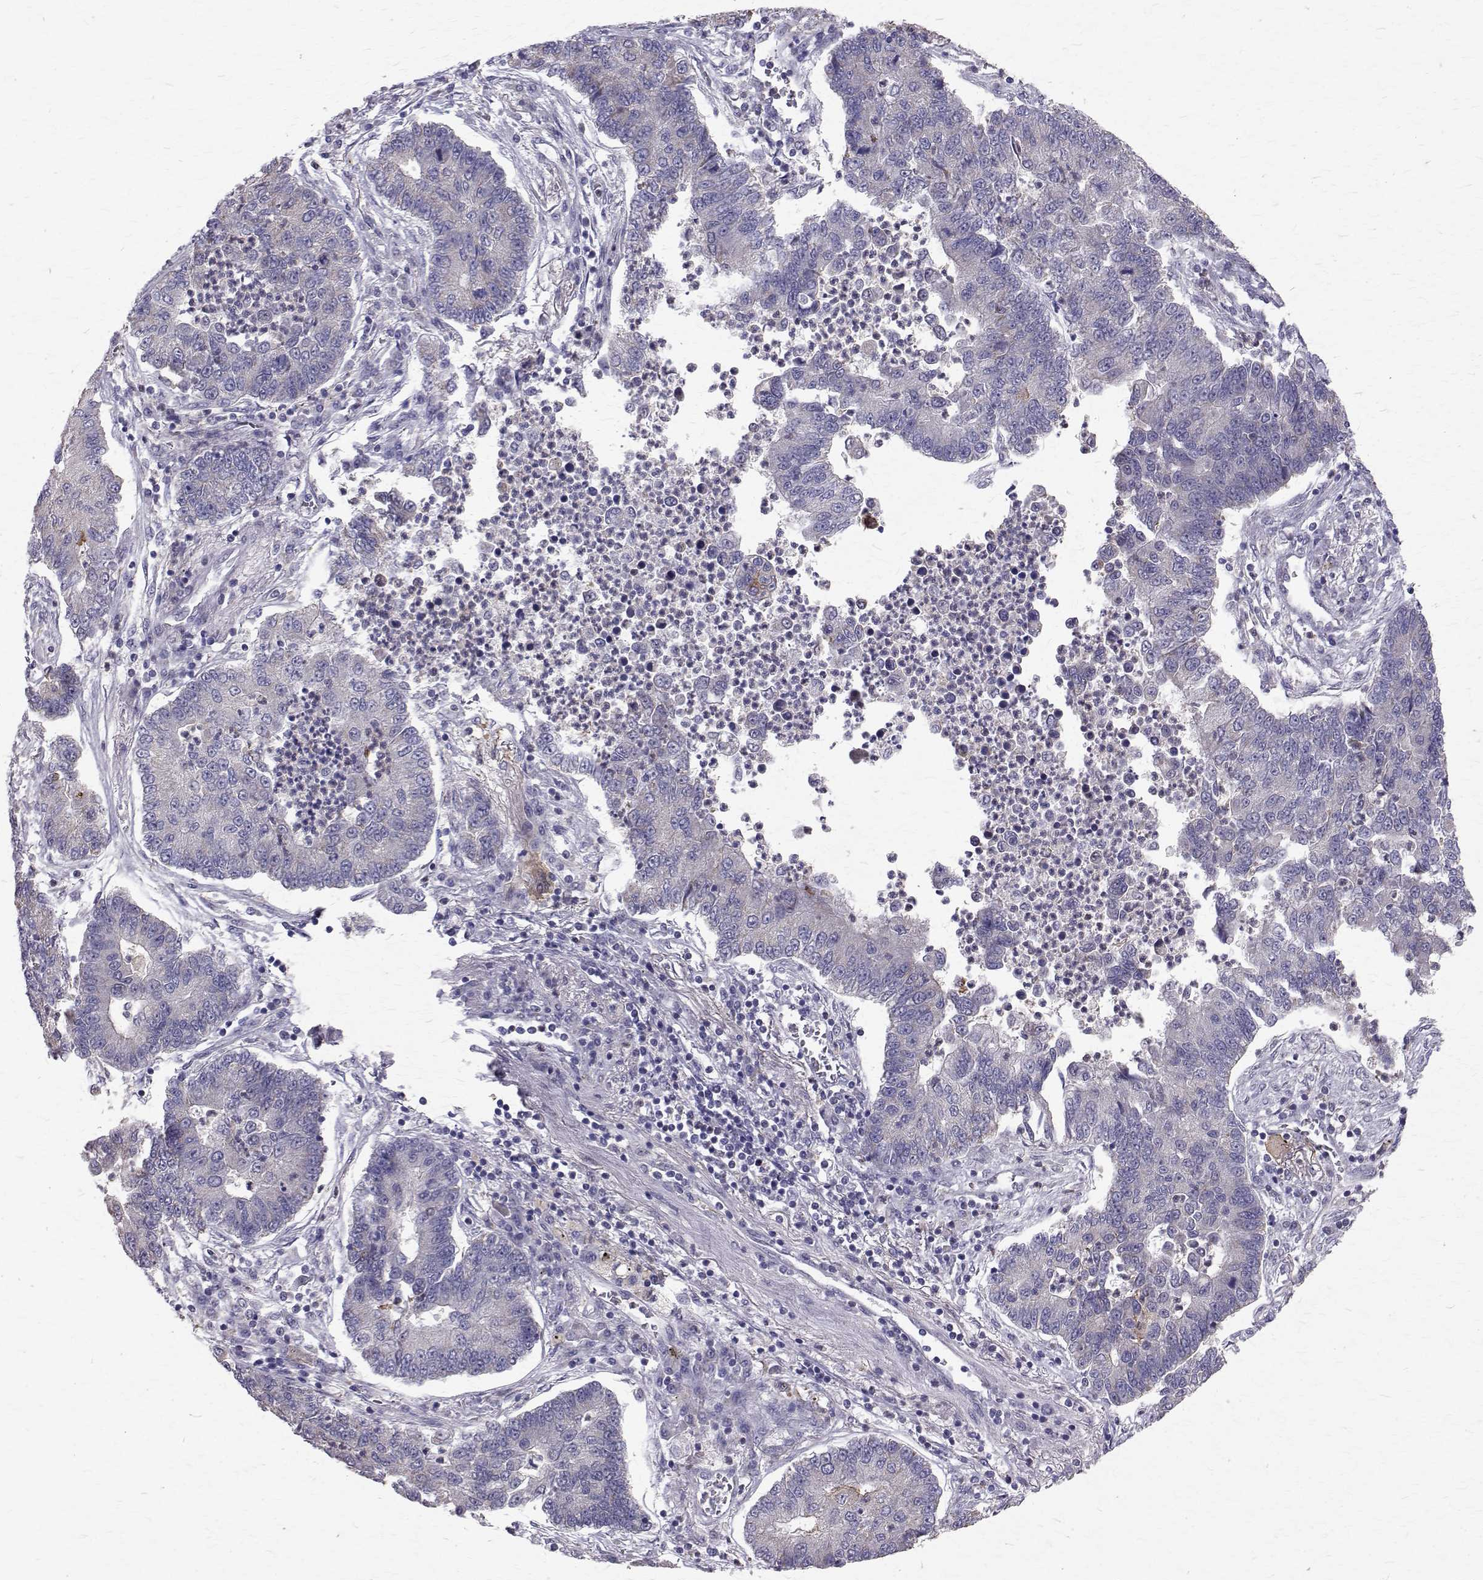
{"staining": {"intensity": "negative", "quantity": "none", "location": "none"}, "tissue": "lung cancer", "cell_type": "Tumor cells", "image_type": "cancer", "snomed": [{"axis": "morphology", "description": "Adenocarcinoma, NOS"}, {"axis": "topography", "description": "Lung"}], "caption": "Protein analysis of lung cancer reveals no significant positivity in tumor cells.", "gene": "CCDC89", "patient": {"sex": "female", "age": 57}}